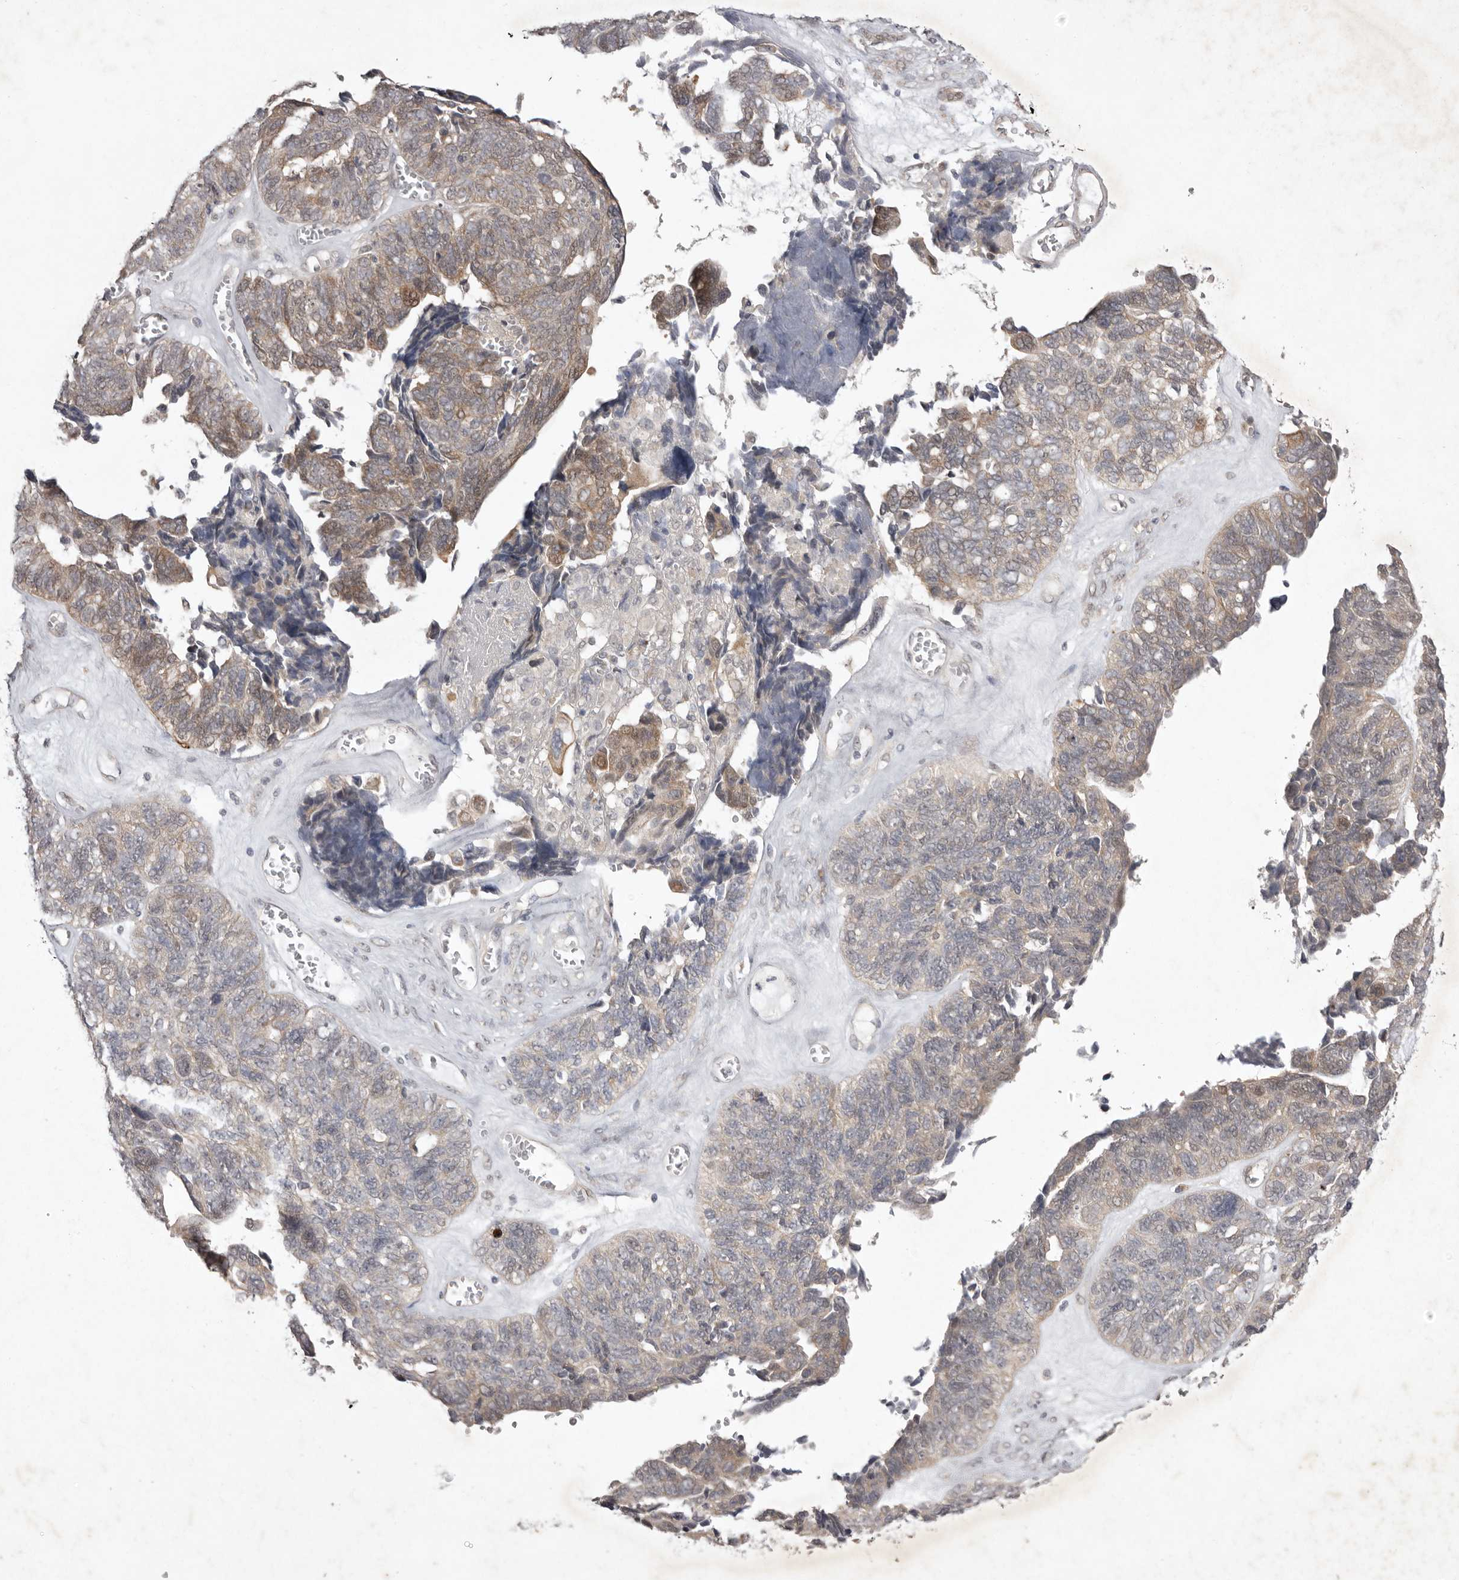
{"staining": {"intensity": "moderate", "quantity": ">75%", "location": "cytoplasmic/membranous"}, "tissue": "ovarian cancer", "cell_type": "Tumor cells", "image_type": "cancer", "snomed": [{"axis": "morphology", "description": "Cystadenocarcinoma, serous, NOS"}, {"axis": "topography", "description": "Ovary"}], "caption": "Tumor cells display medium levels of moderate cytoplasmic/membranous positivity in approximately >75% of cells in ovarian cancer (serous cystadenocarcinoma). The protein of interest is stained brown, and the nuclei are stained in blue (DAB (3,3'-diaminobenzidine) IHC with brightfield microscopy, high magnification).", "gene": "NSUN4", "patient": {"sex": "female", "age": 79}}